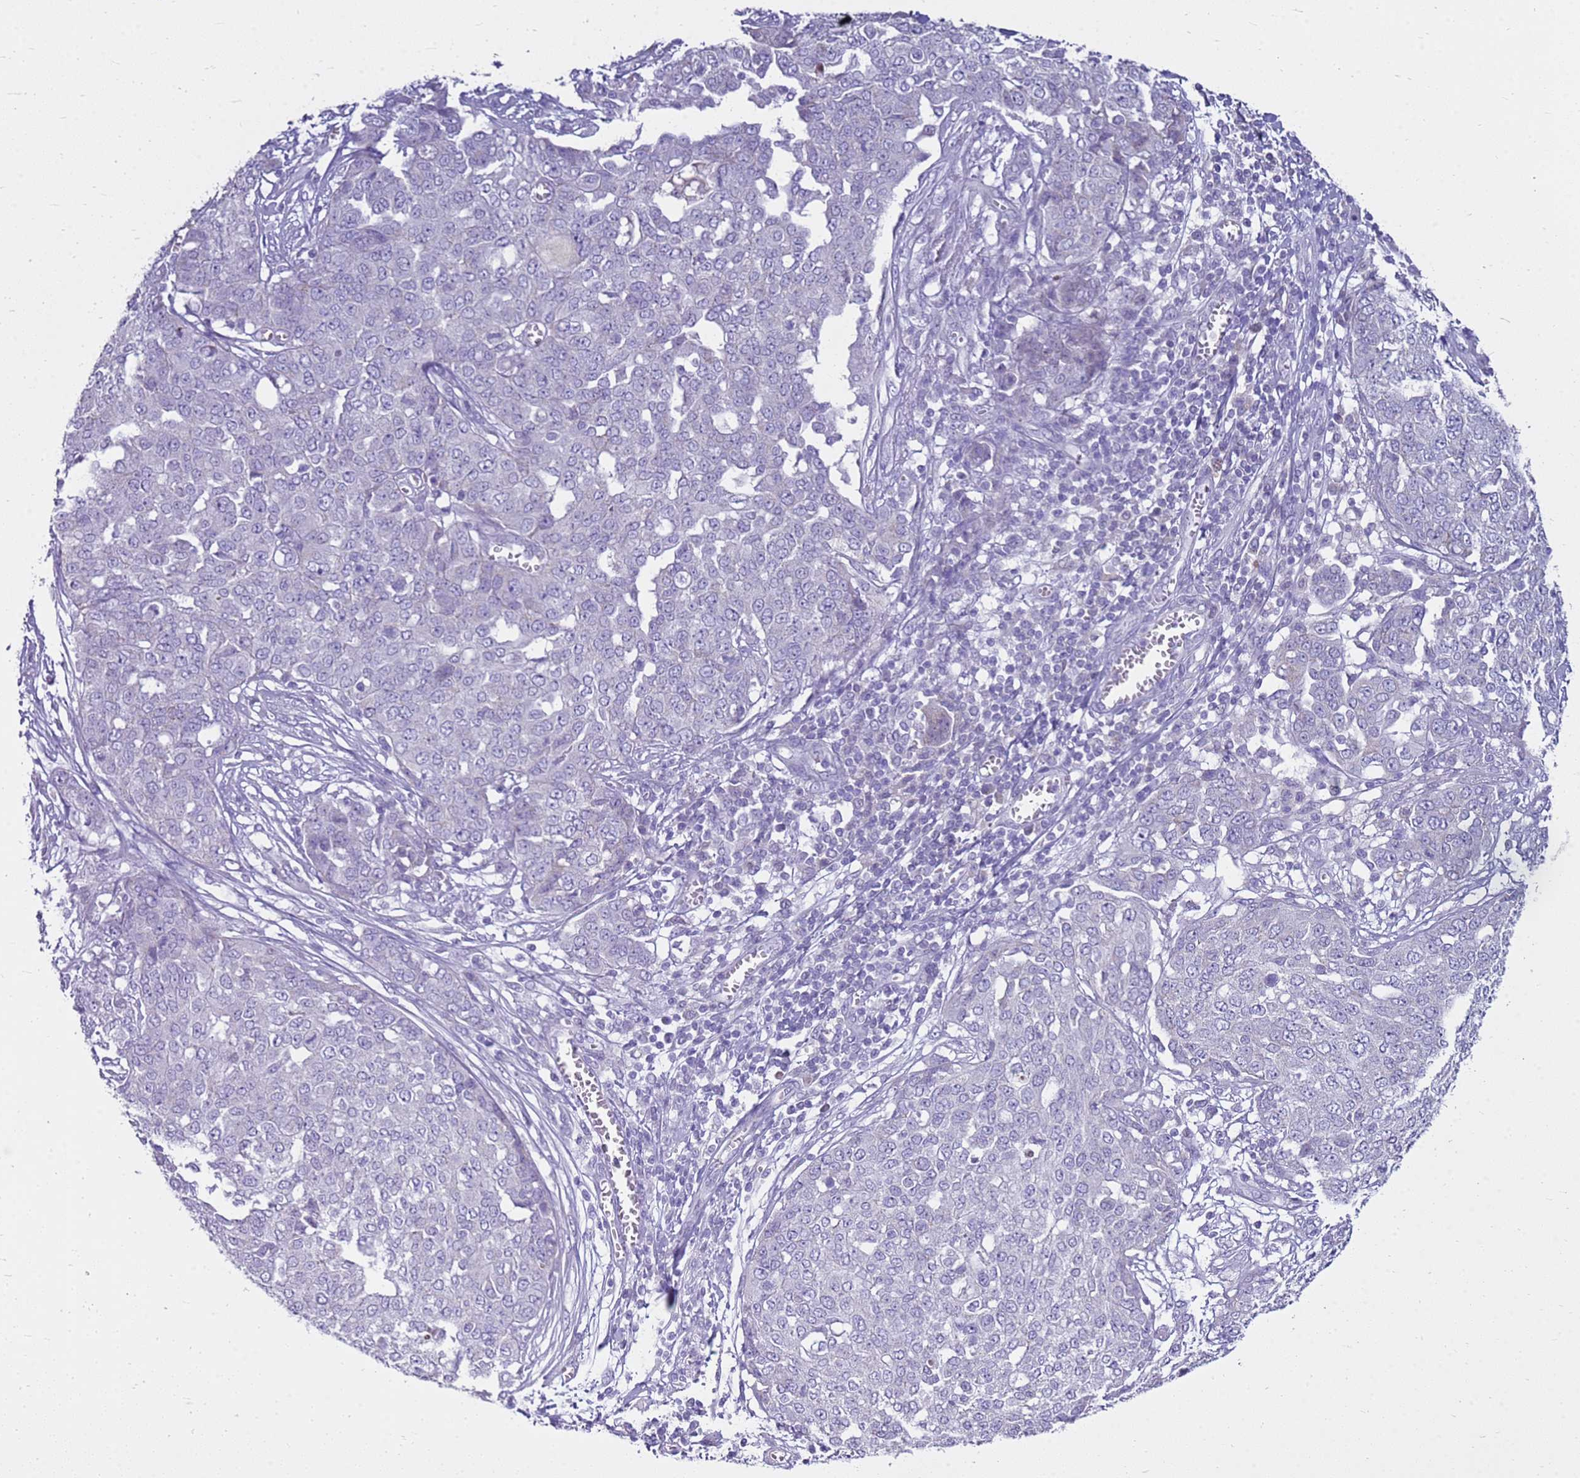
{"staining": {"intensity": "negative", "quantity": "none", "location": "none"}, "tissue": "ovarian cancer", "cell_type": "Tumor cells", "image_type": "cancer", "snomed": [{"axis": "morphology", "description": "Cystadenocarcinoma, serous, NOS"}, {"axis": "topography", "description": "Soft tissue"}, {"axis": "topography", "description": "Ovary"}], "caption": "Tumor cells show no significant staining in serous cystadenocarcinoma (ovarian).", "gene": "FABP2", "patient": {"sex": "female", "age": 57}}